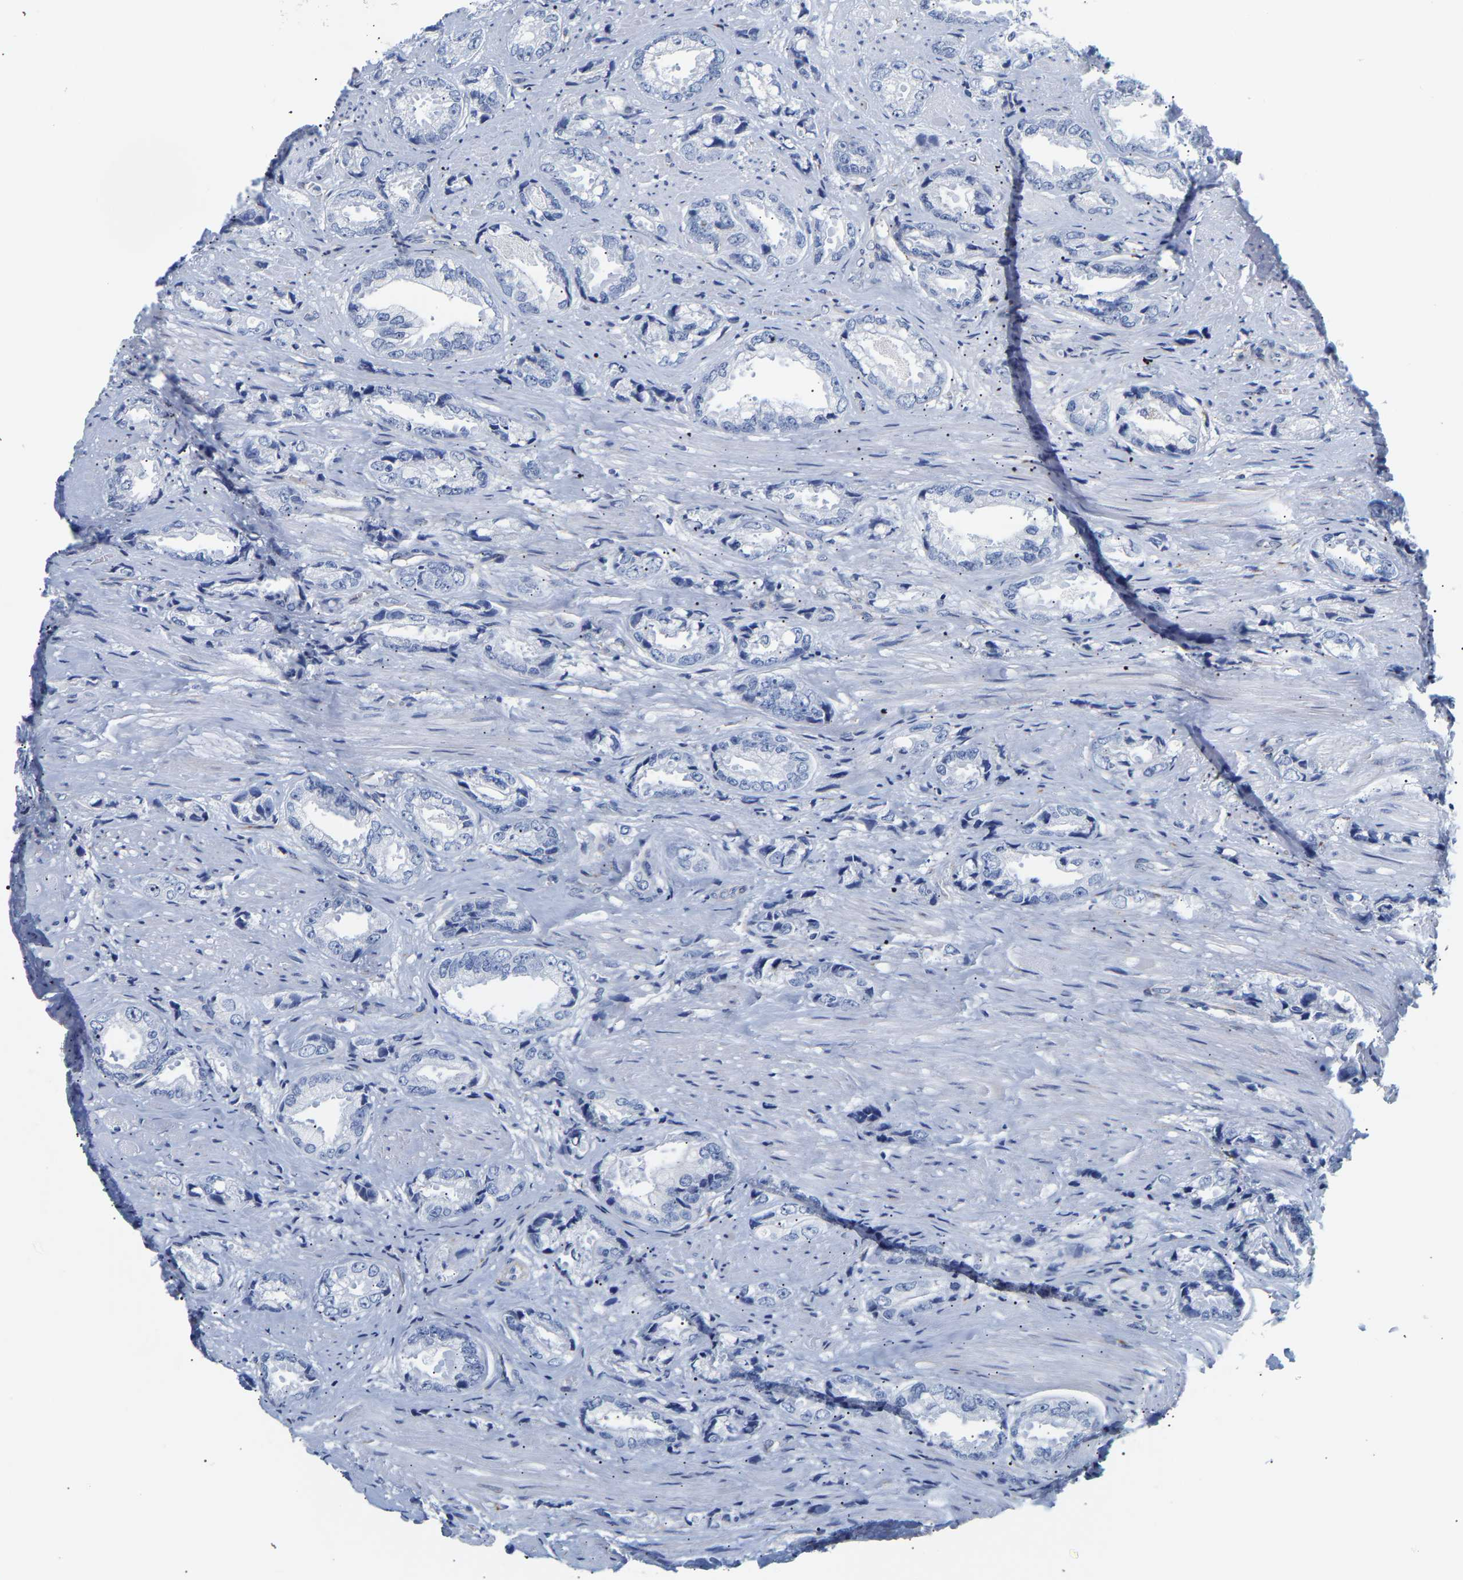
{"staining": {"intensity": "negative", "quantity": "none", "location": "none"}, "tissue": "prostate cancer", "cell_type": "Tumor cells", "image_type": "cancer", "snomed": [{"axis": "morphology", "description": "Adenocarcinoma, High grade"}, {"axis": "topography", "description": "Prostate"}], "caption": "The IHC histopathology image has no significant staining in tumor cells of high-grade adenocarcinoma (prostate) tissue.", "gene": "IGFBP7", "patient": {"sex": "male", "age": 61}}